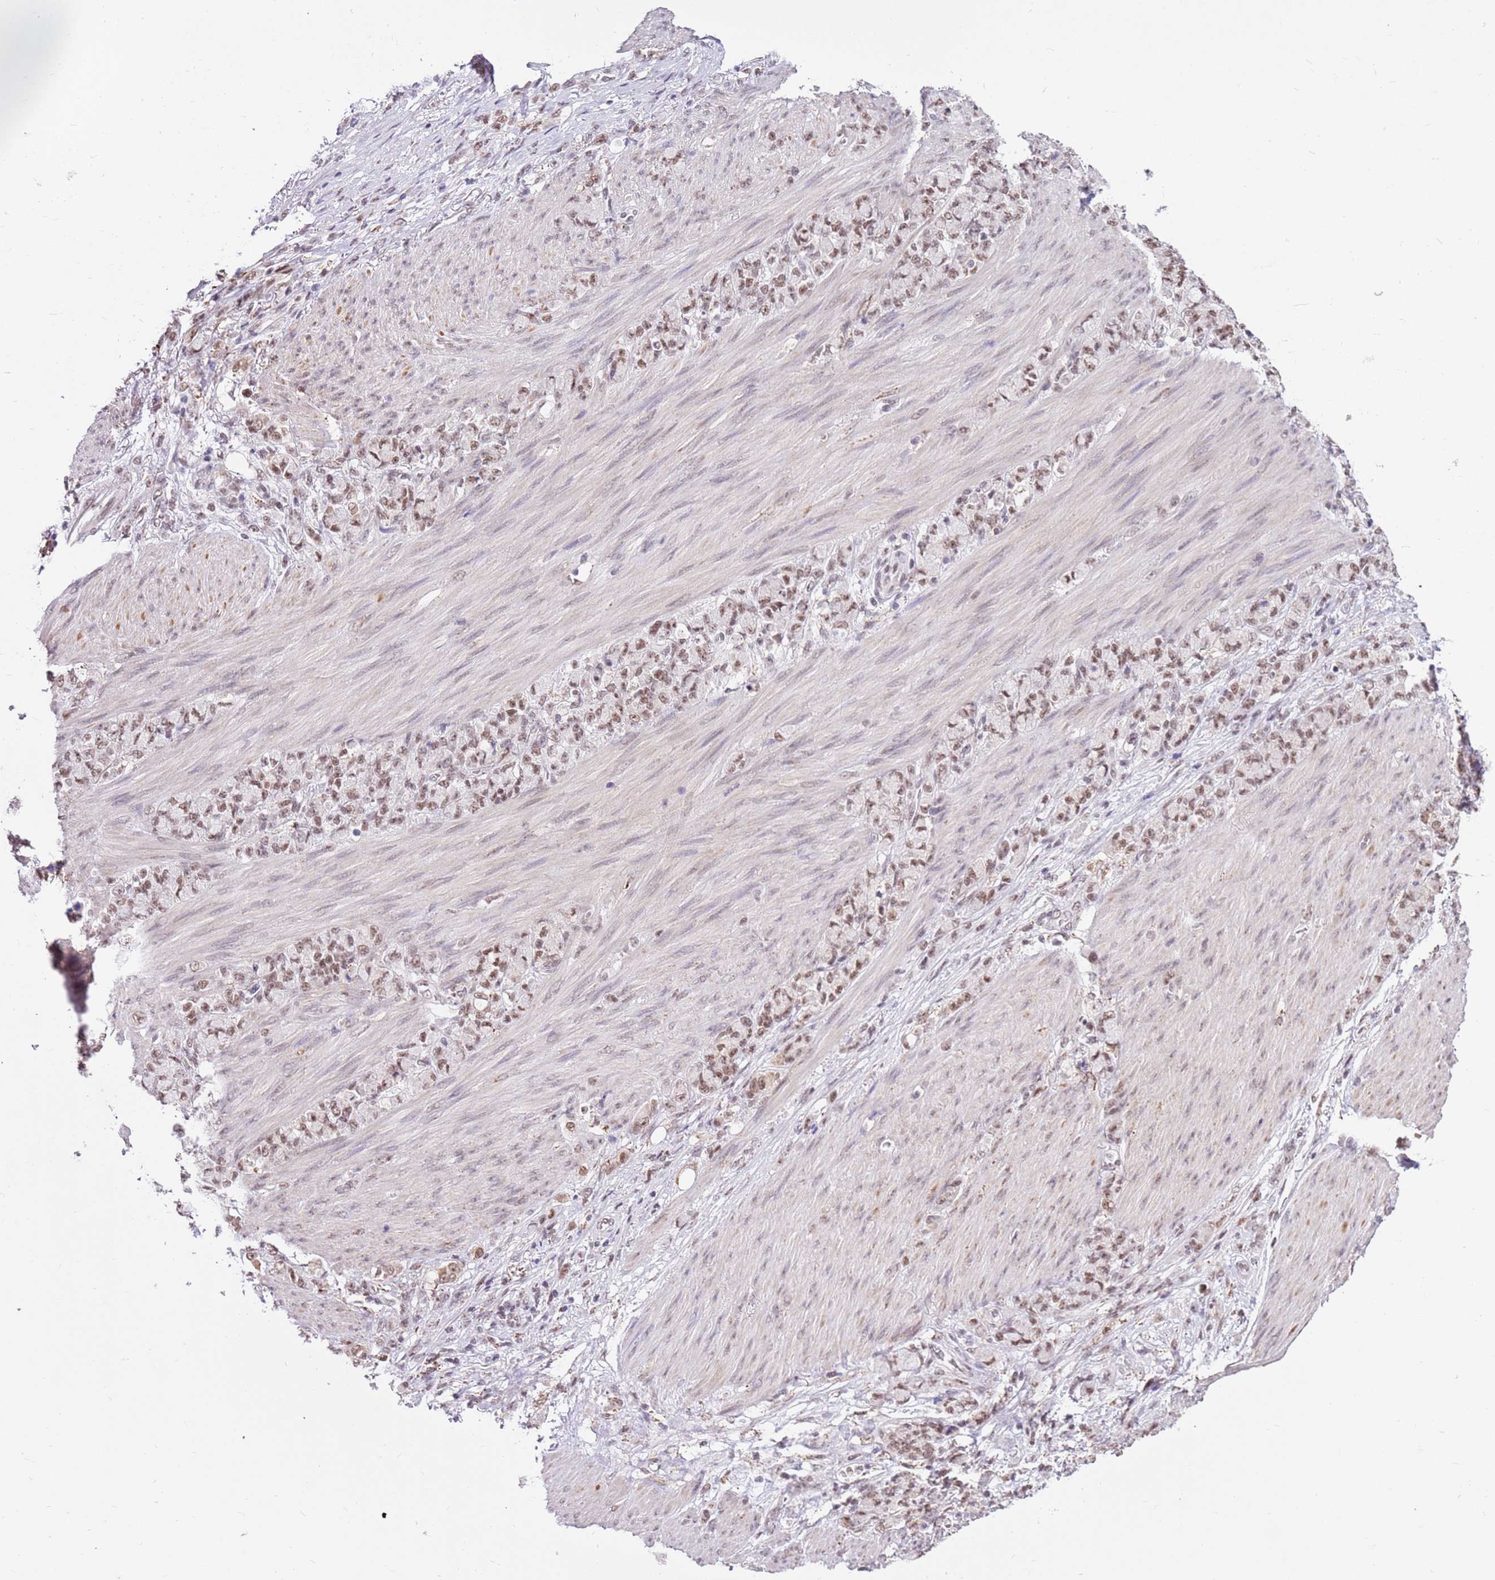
{"staining": {"intensity": "moderate", "quantity": ">75%", "location": "nuclear"}, "tissue": "stomach cancer", "cell_type": "Tumor cells", "image_type": "cancer", "snomed": [{"axis": "morphology", "description": "Normal tissue, NOS"}, {"axis": "morphology", "description": "Adenocarcinoma, NOS"}, {"axis": "topography", "description": "Stomach"}], "caption": "The immunohistochemical stain labels moderate nuclear expression in tumor cells of stomach adenocarcinoma tissue.", "gene": "AKAP8L", "patient": {"sex": "female", "age": 79}}